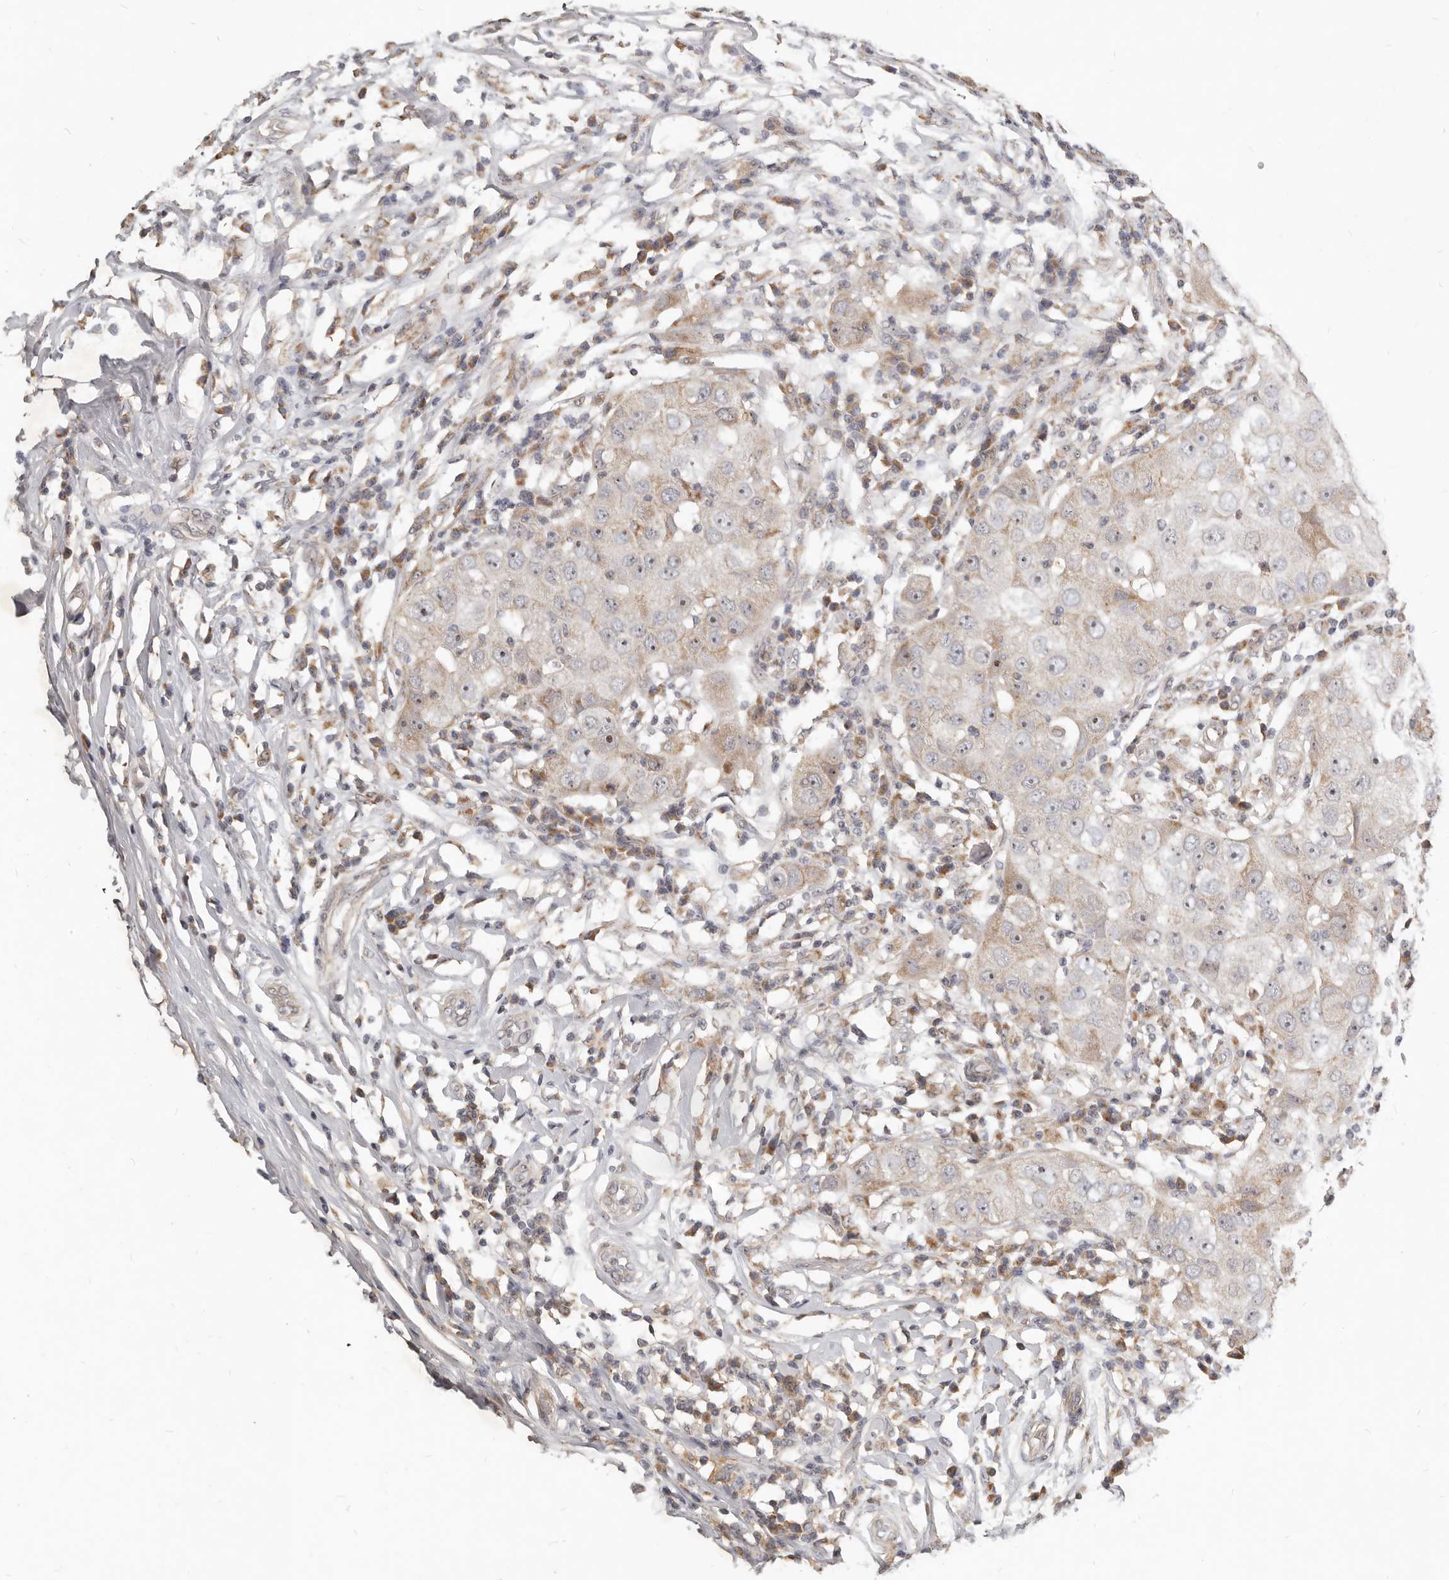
{"staining": {"intensity": "weak", "quantity": "25%-75%", "location": "cytoplasmic/membranous,nuclear"}, "tissue": "breast cancer", "cell_type": "Tumor cells", "image_type": "cancer", "snomed": [{"axis": "morphology", "description": "Duct carcinoma"}, {"axis": "topography", "description": "Breast"}], "caption": "Breast infiltrating ductal carcinoma stained for a protein (brown) shows weak cytoplasmic/membranous and nuclear positive positivity in about 25%-75% of tumor cells.", "gene": "MICALL2", "patient": {"sex": "female", "age": 27}}